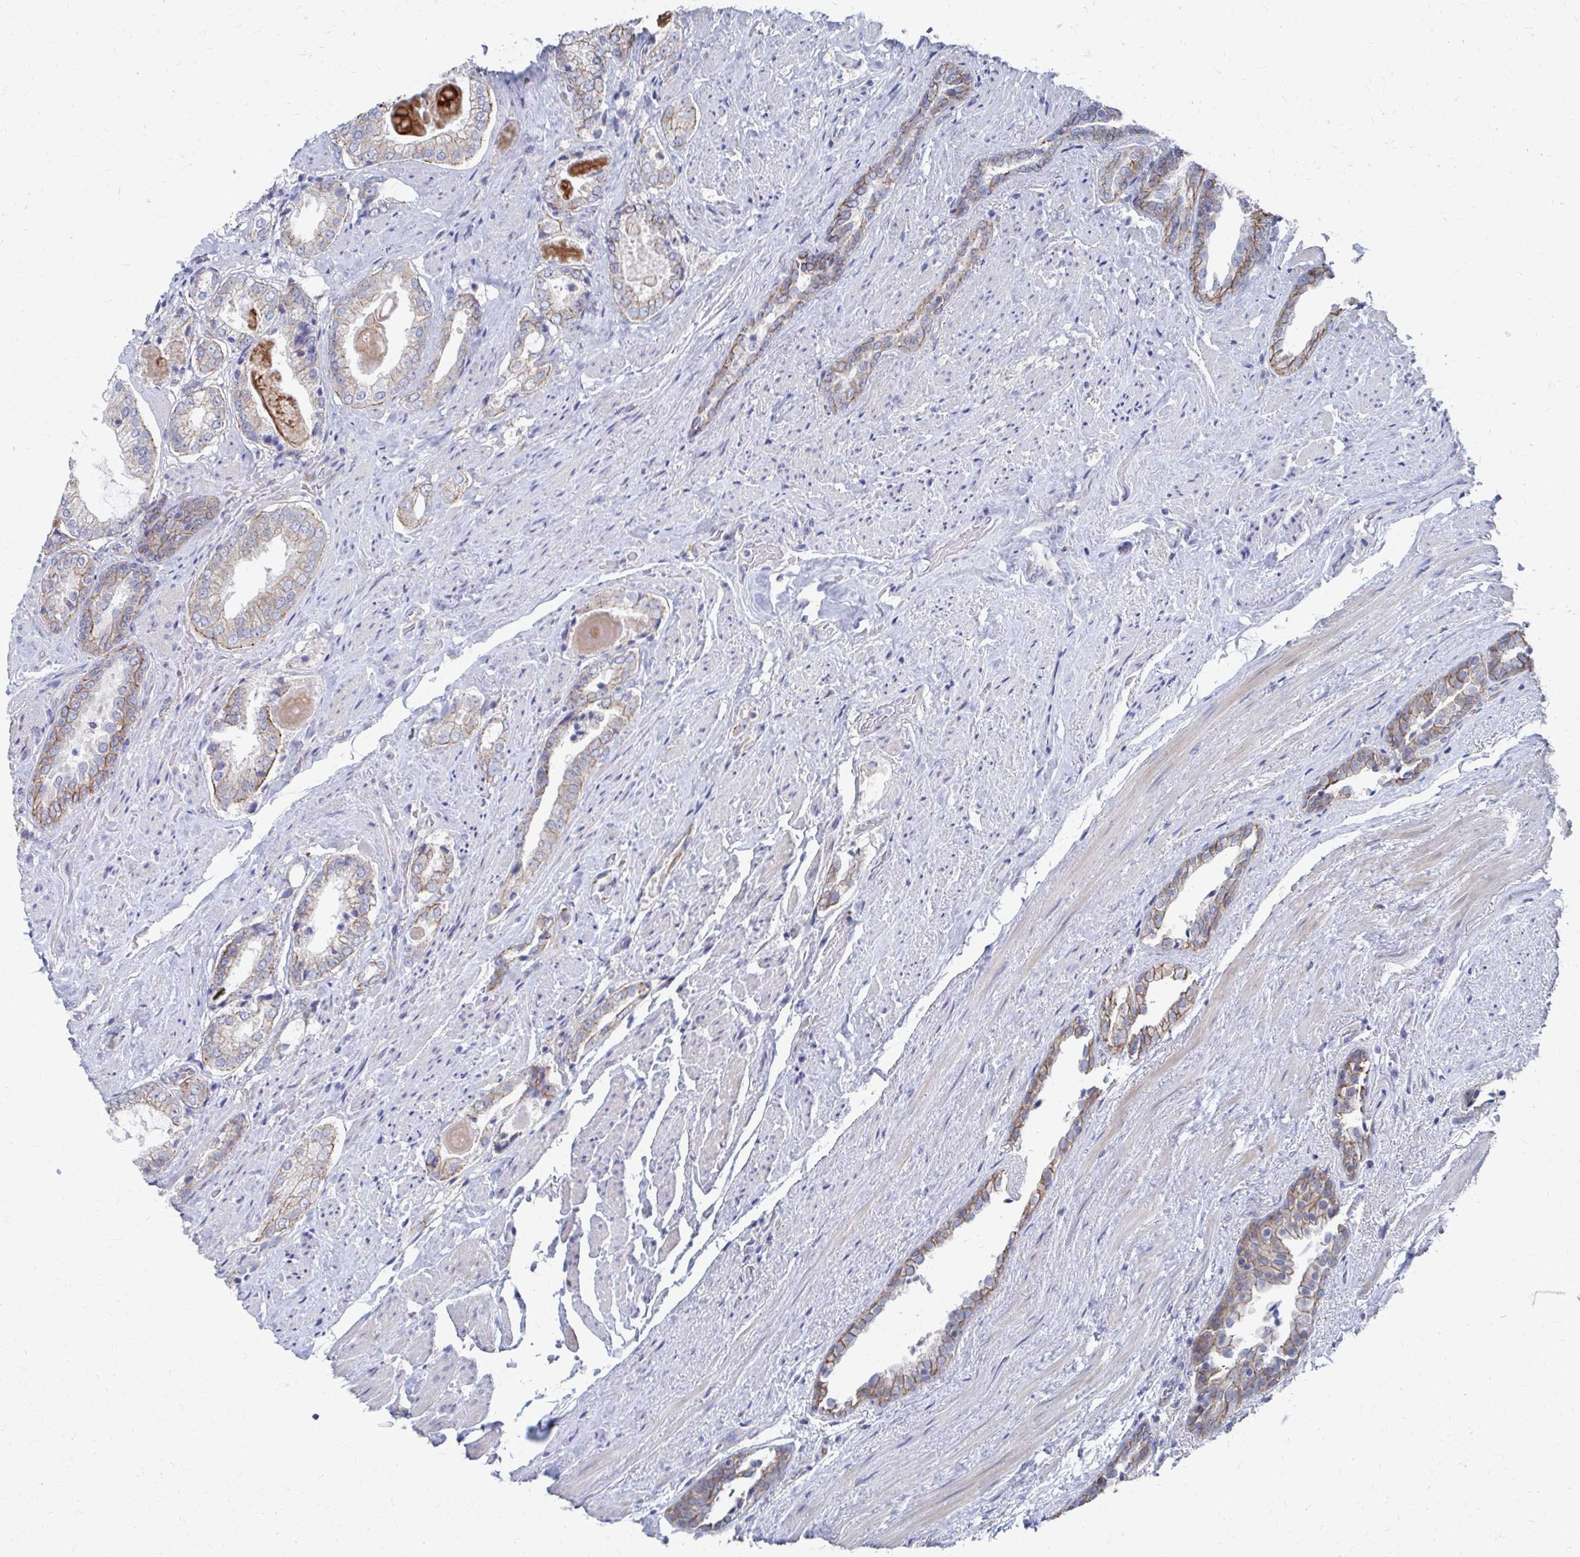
{"staining": {"intensity": "weak", "quantity": "25%-75%", "location": "cytoplasmic/membranous"}, "tissue": "prostate cancer", "cell_type": "Tumor cells", "image_type": "cancer", "snomed": [{"axis": "morphology", "description": "Adenocarcinoma, High grade"}, {"axis": "topography", "description": "Prostate"}], "caption": "About 25%-75% of tumor cells in human prostate cancer reveal weak cytoplasmic/membranous protein positivity as visualized by brown immunohistochemical staining.", "gene": "PLEKHG7", "patient": {"sex": "male", "age": 65}}